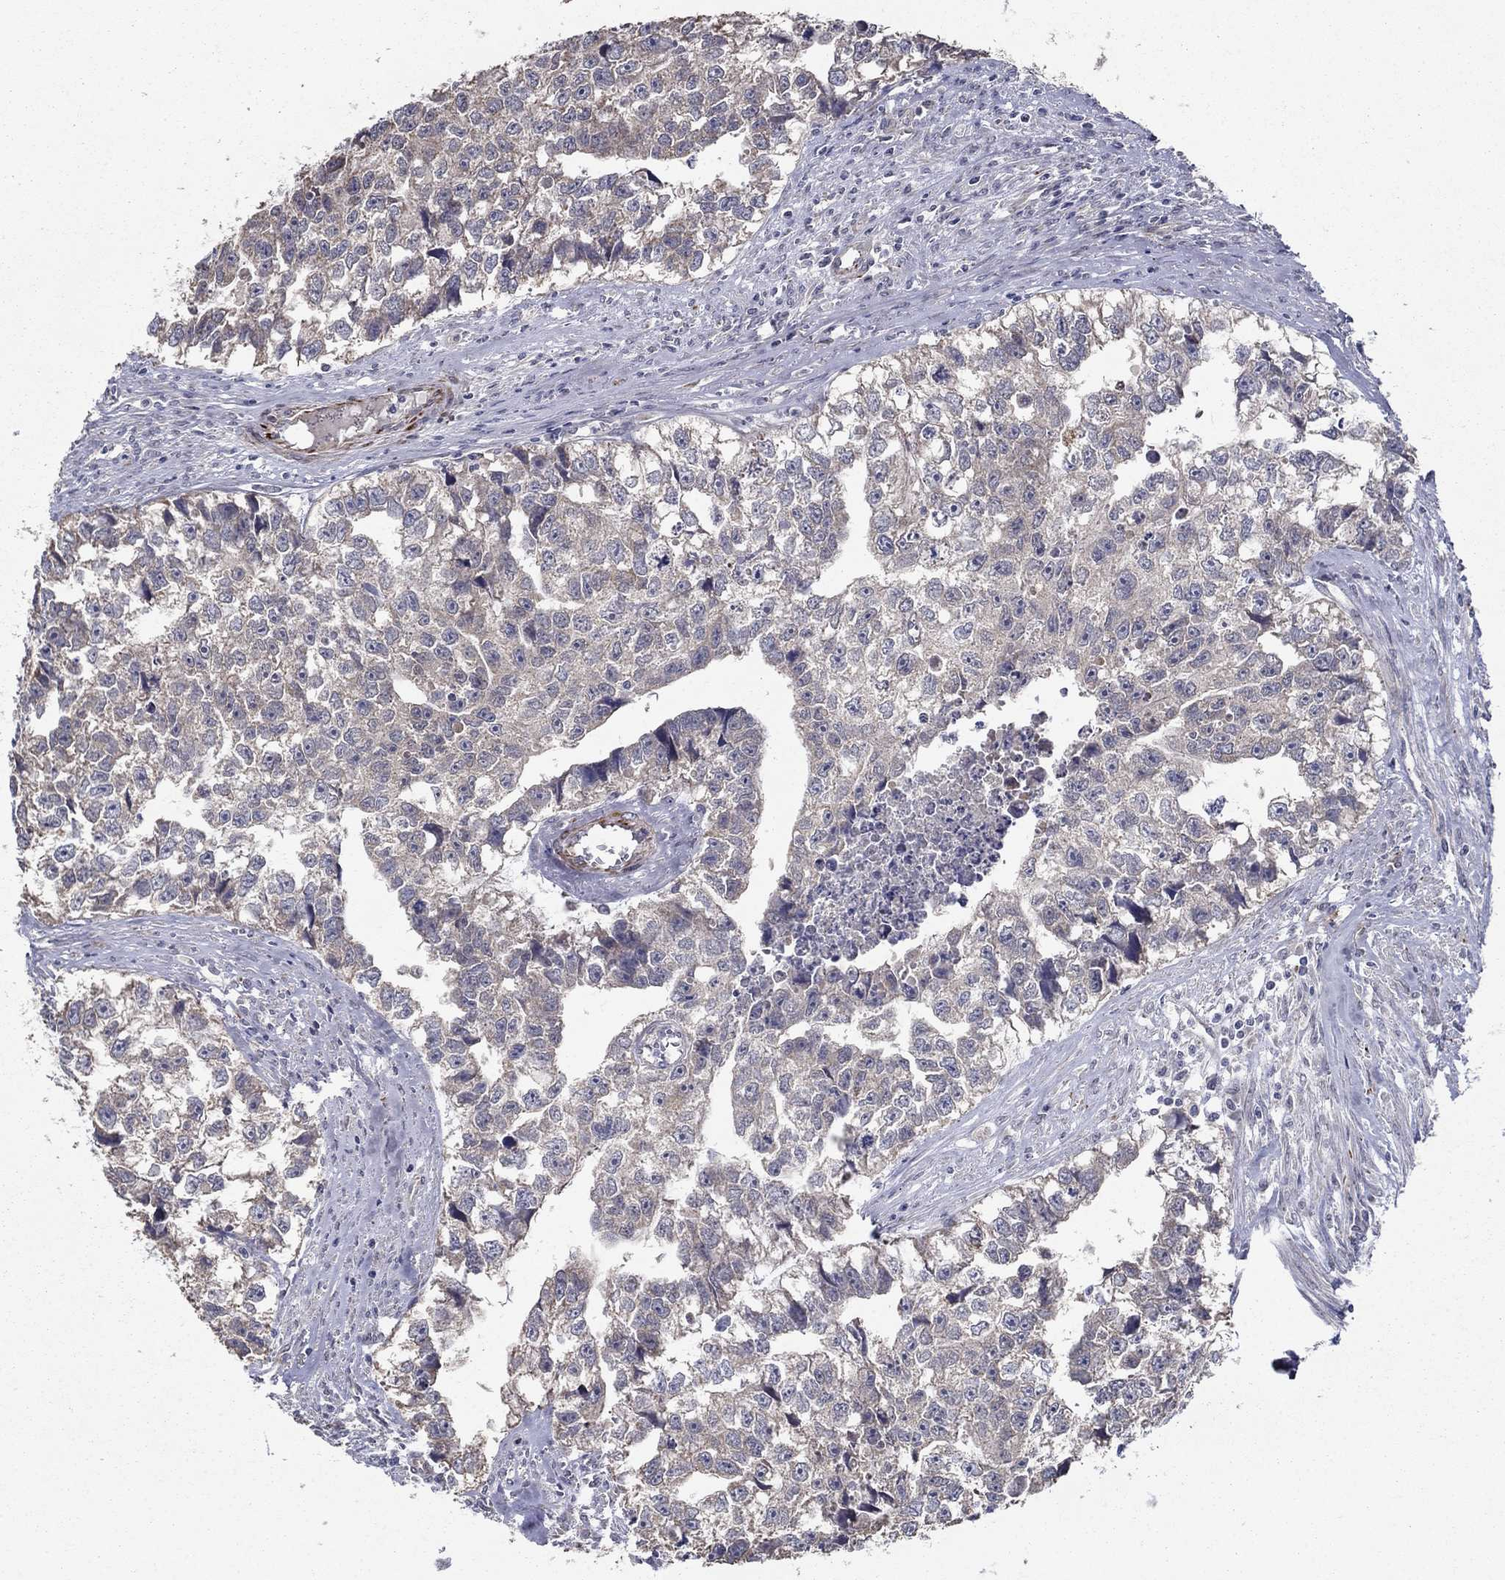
{"staining": {"intensity": "weak", "quantity": "<25%", "location": "cytoplasmic/membranous"}, "tissue": "testis cancer", "cell_type": "Tumor cells", "image_type": "cancer", "snomed": [{"axis": "morphology", "description": "Carcinoma, Embryonal, NOS"}, {"axis": "morphology", "description": "Teratoma, malignant, NOS"}, {"axis": "topography", "description": "Testis"}], "caption": "The micrograph demonstrates no staining of tumor cells in embryonal carcinoma (testis).", "gene": "LACTB2", "patient": {"sex": "male", "age": 44}}